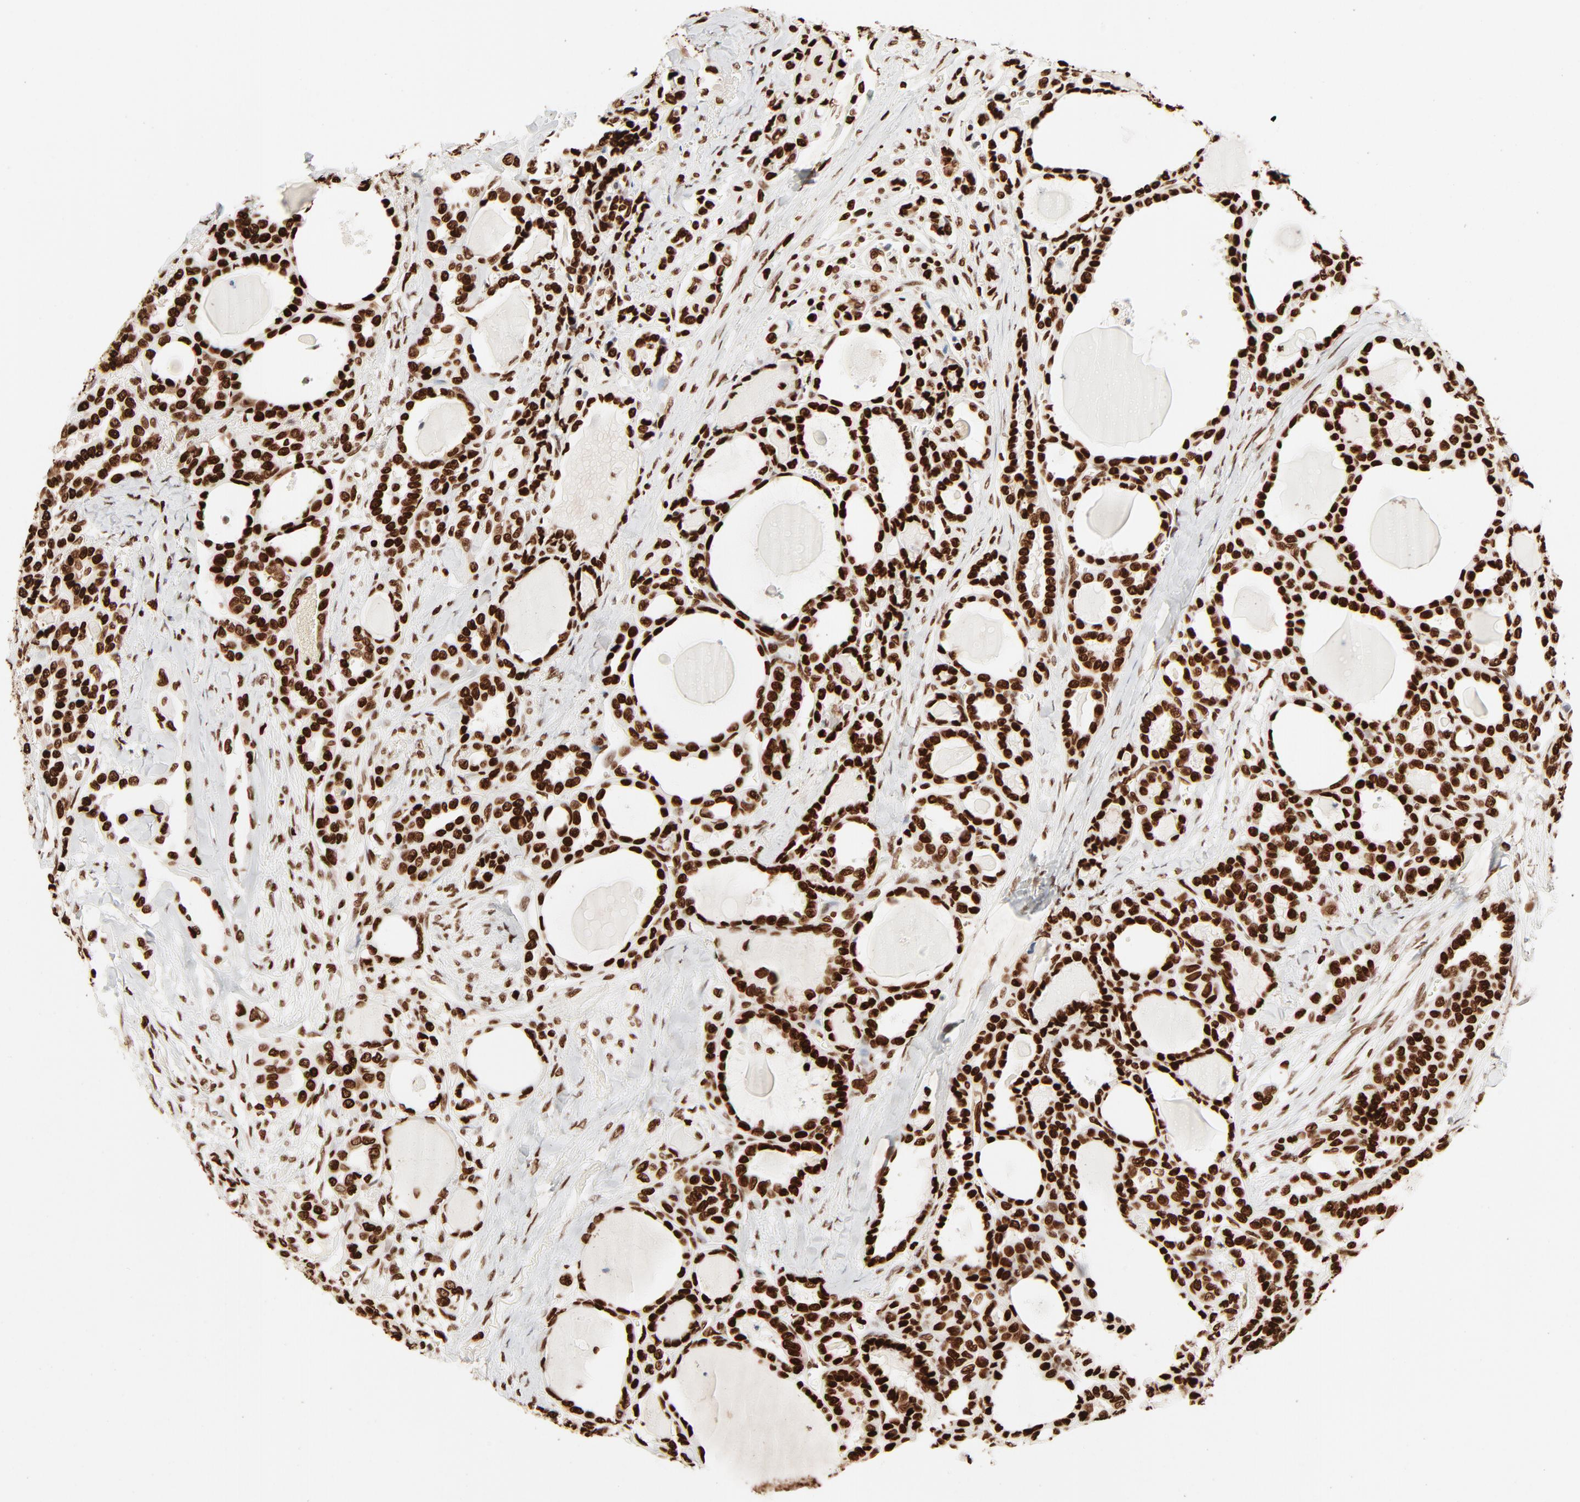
{"staining": {"intensity": "strong", "quantity": ">75%", "location": "nuclear"}, "tissue": "thyroid cancer", "cell_type": "Tumor cells", "image_type": "cancer", "snomed": [{"axis": "morphology", "description": "Carcinoma, NOS"}, {"axis": "topography", "description": "Thyroid gland"}], "caption": "A photomicrograph of human thyroid carcinoma stained for a protein exhibits strong nuclear brown staining in tumor cells. The staining was performed using DAB (3,3'-diaminobenzidine) to visualize the protein expression in brown, while the nuclei were stained in blue with hematoxylin (Magnification: 20x).", "gene": "HMGB2", "patient": {"sex": "female", "age": 91}}